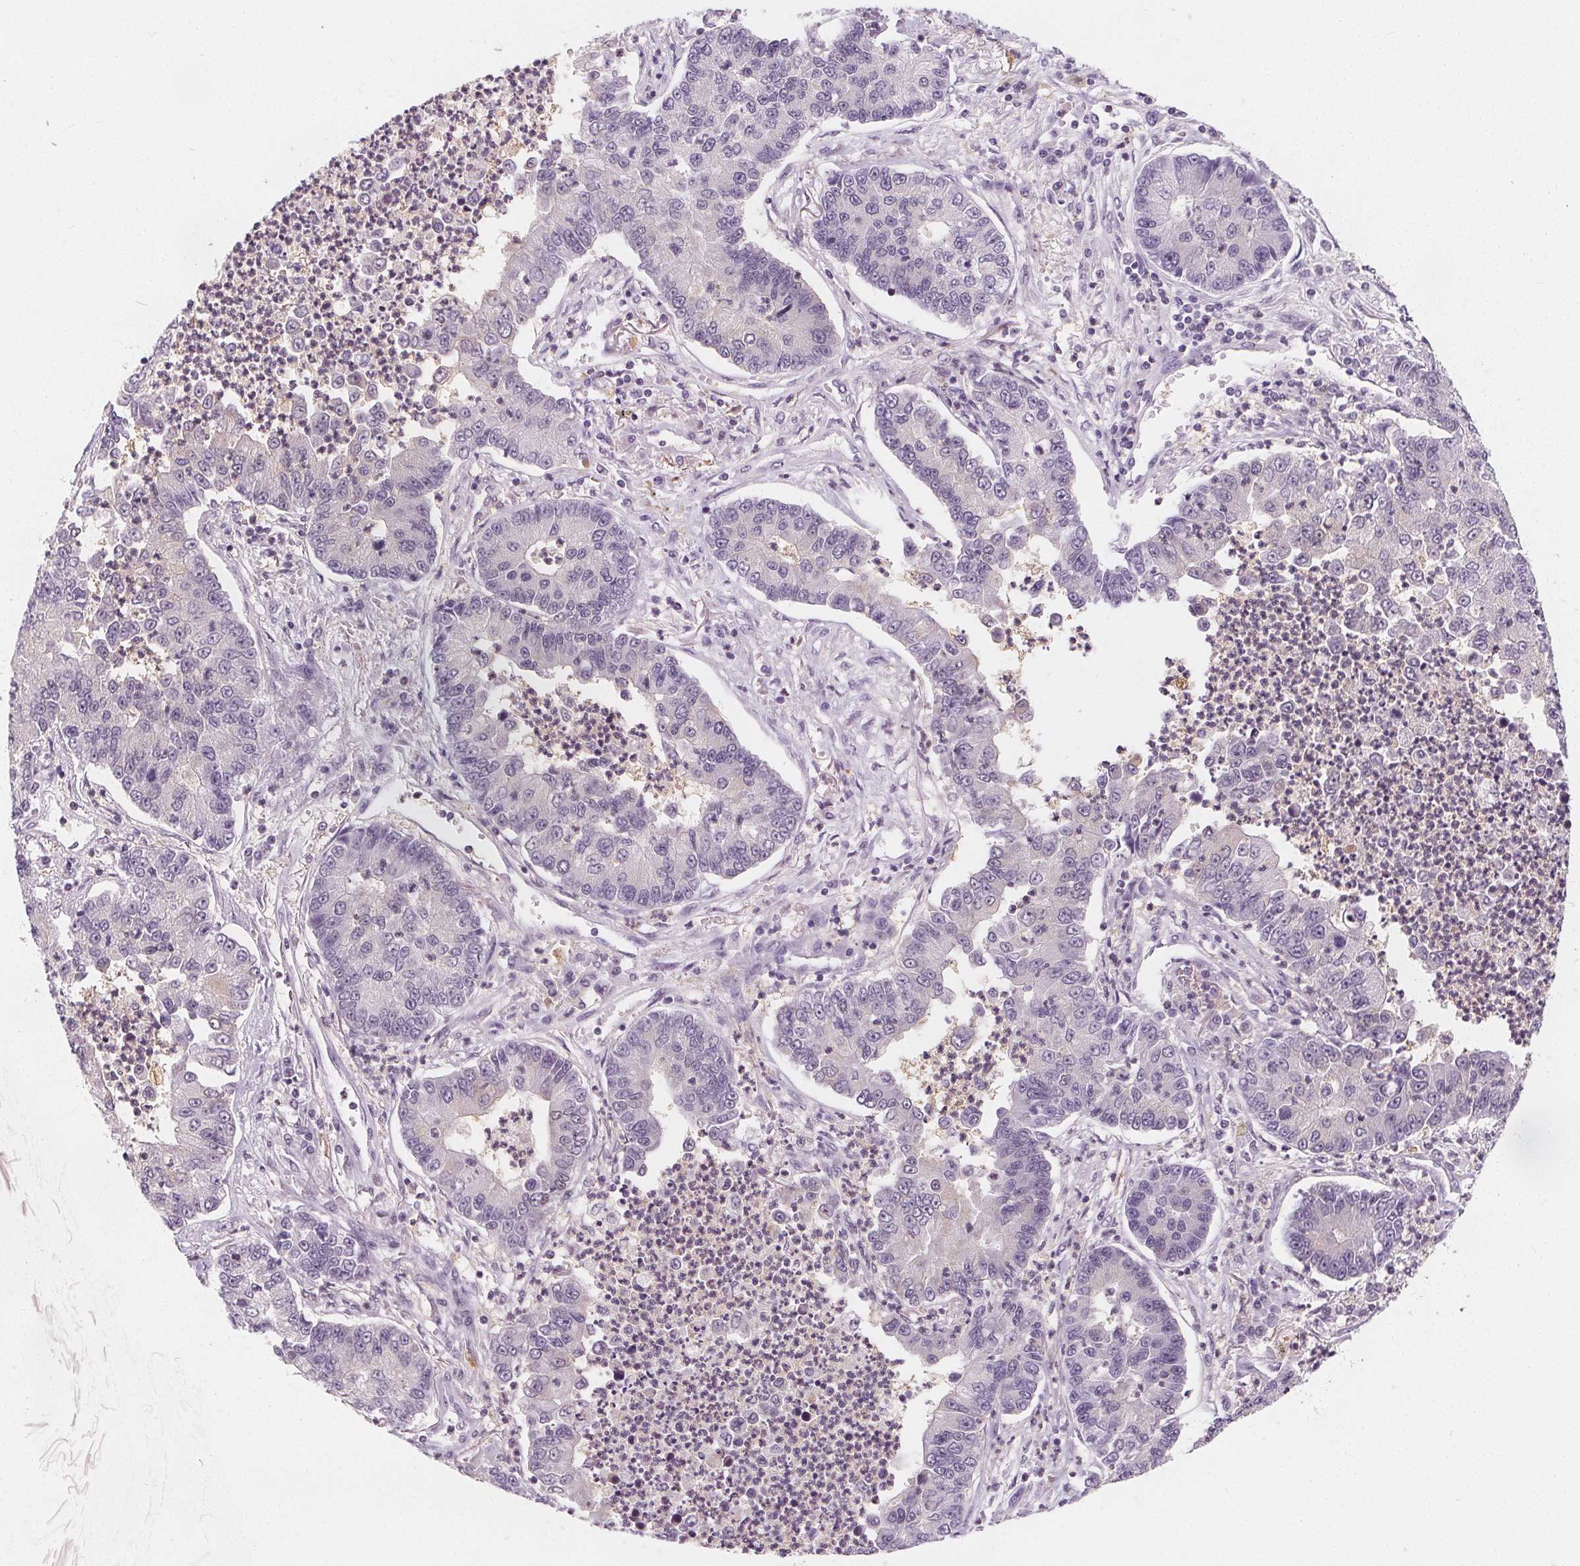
{"staining": {"intensity": "negative", "quantity": "none", "location": "none"}, "tissue": "lung cancer", "cell_type": "Tumor cells", "image_type": "cancer", "snomed": [{"axis": "morphology", "description": "Adenocarcinoma, NOS"}, {"axis": "topography", "description": "Lung"}], "caption": "Adenocarcinoma (lung) was stained to show a protein in brown. There is no significant positivity in tumor cells.", "gene": "UGP2", "patient": {"sex": "female", "age": 57}}